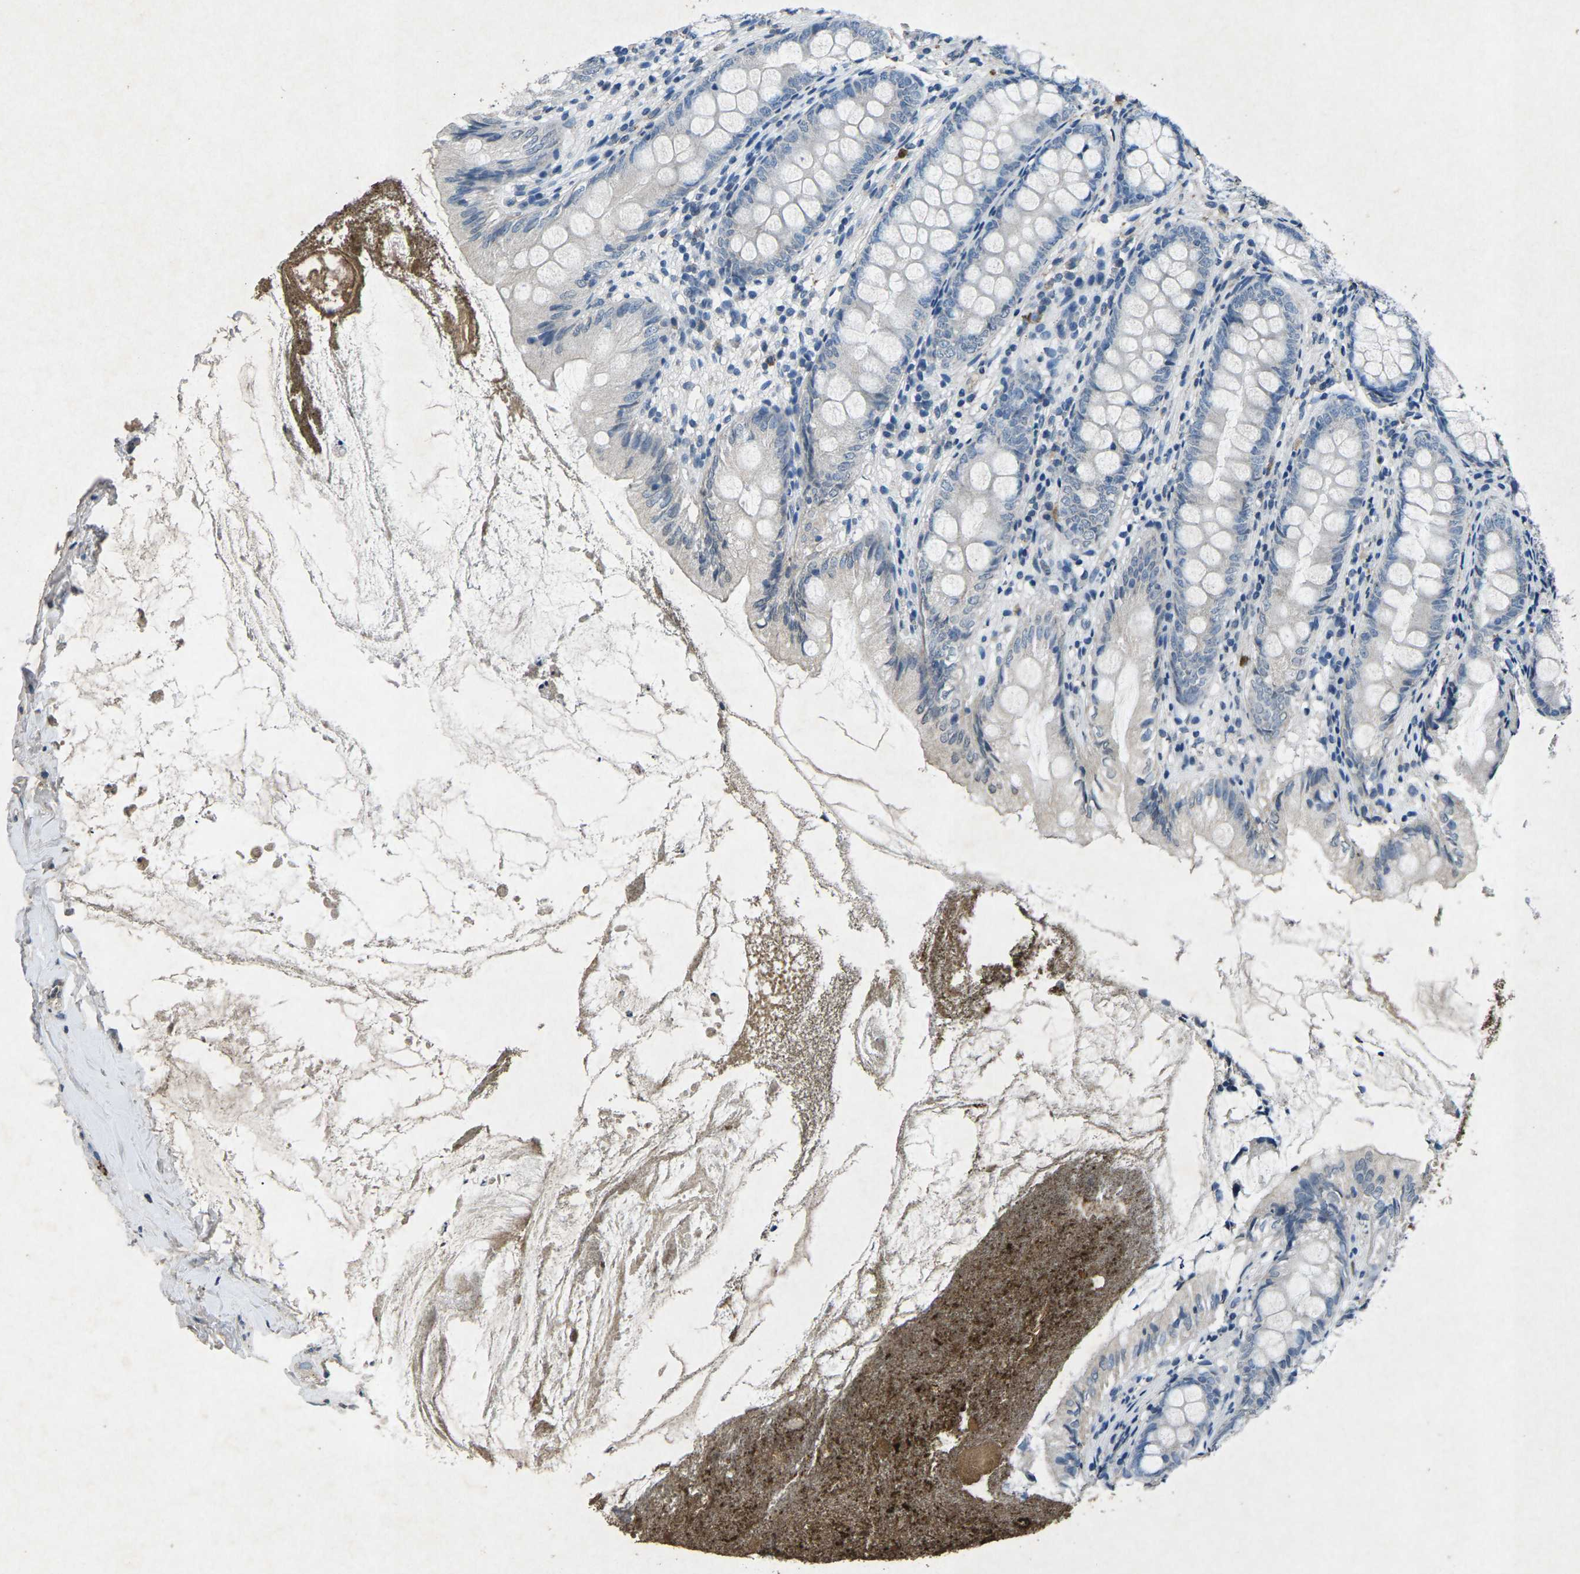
{"staining": {"intensity": "negative", "quantity": "none", "location": "none"}, "tissue": "appendix", "cell_type": "Glandular cells", "image_type": "normal", "snomed": [{"axis": "morphology", "description": "Normal tissue, NOS"}, {"axis": "topography", "description": "Appendix"}], "caption": "Immunohistochemistry (IHC) photomicrograph of benign appendix stained for a protein (brown), which exhibits no expression in glandular cells.", "gene": "PLG", "patient": {"sex": "female", "age": 77}}